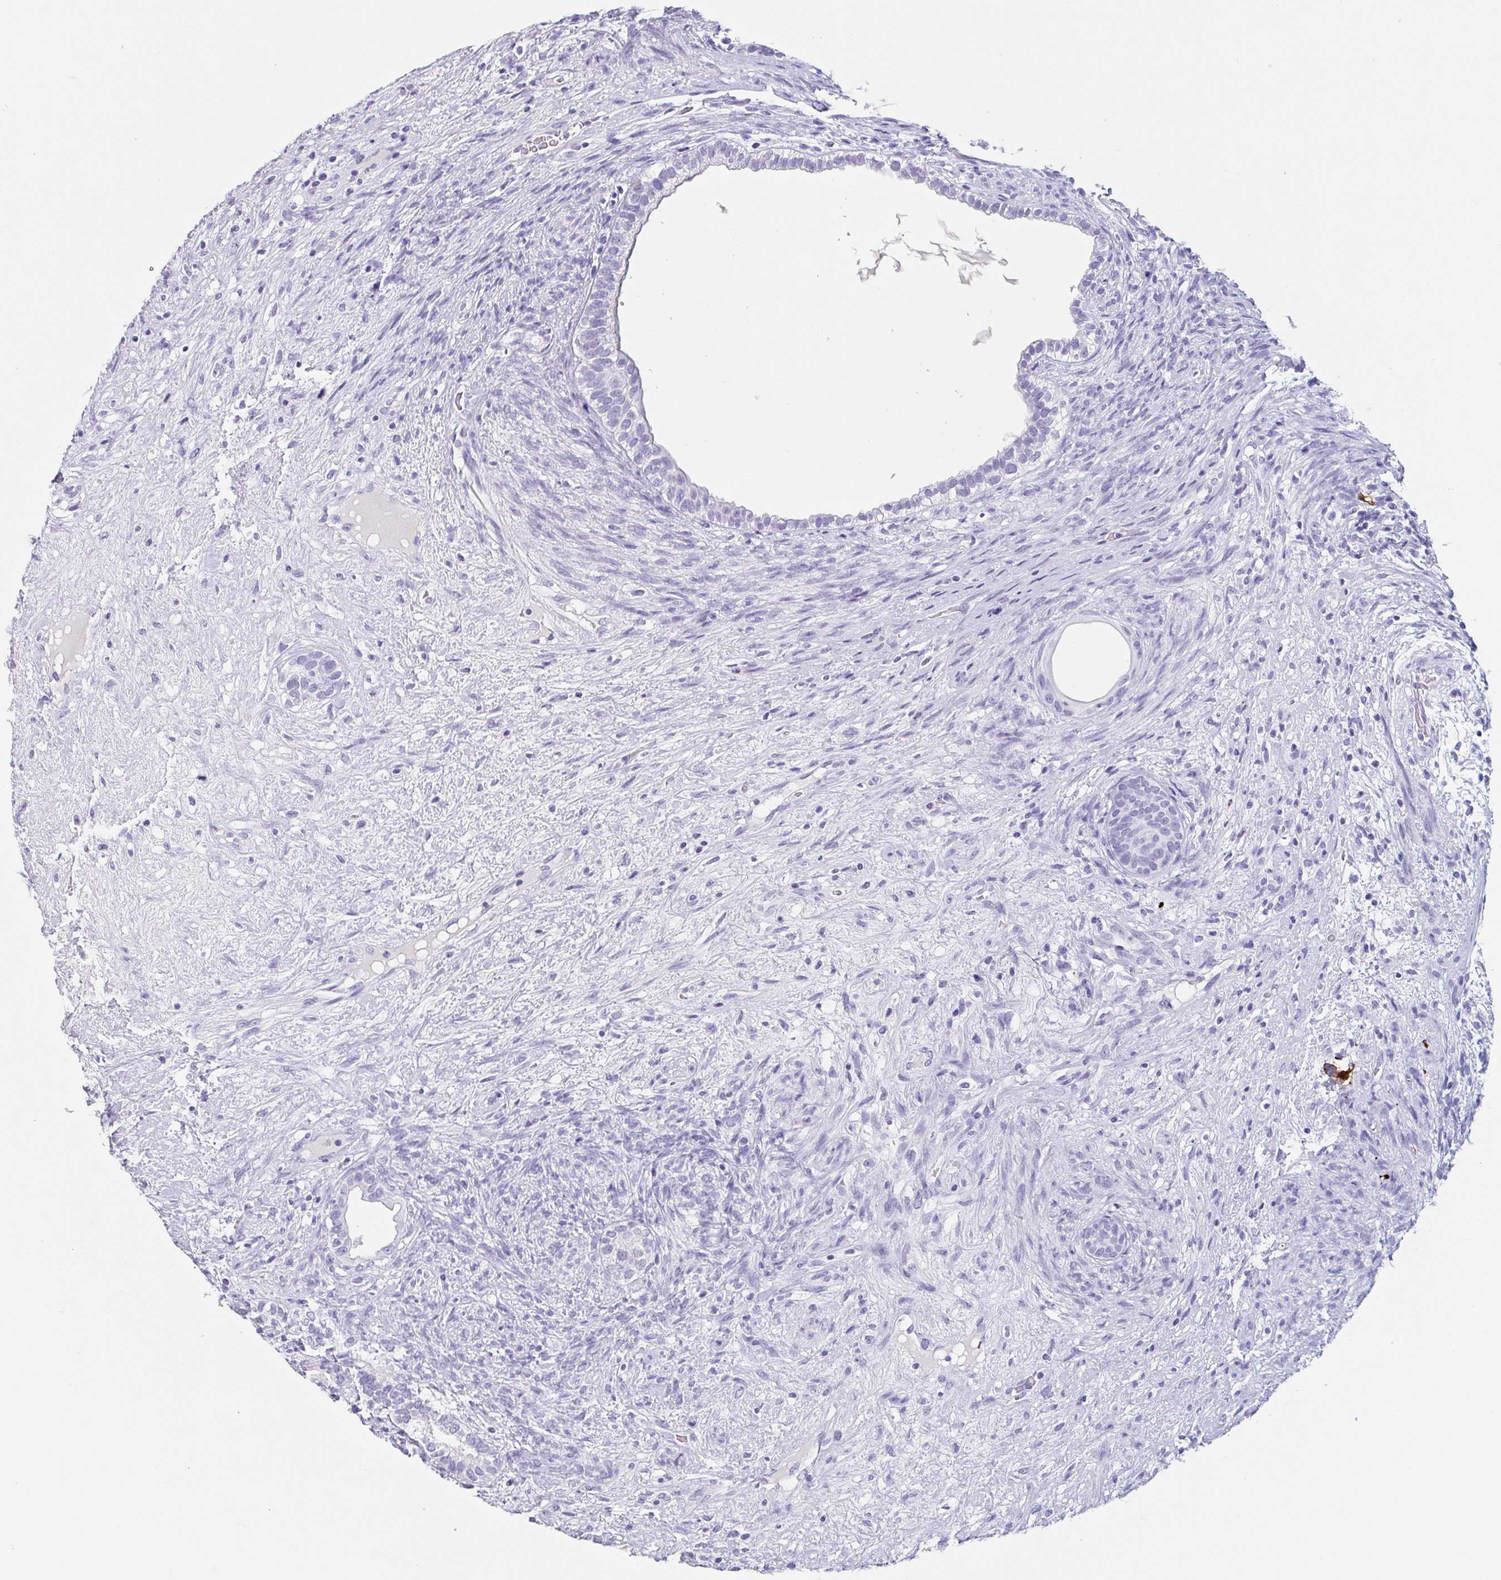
{"staining": {"intensity": "negative", "quantity": "none", "location": "none"}, "tissue": "testis cancer", "cell_type": "Tumor cells", "image_type": "cancer", "snomed": [{"axis": "morphology", "description": "Seminoma, NOS"}, {"axis": "morphology", "description": "Carcinoma, Embryonal, NOS"}, {"axis": "topography", "description": "Testis"}], "caption": "Immunohistochemical staining of human testis cancer reveals no significant expression in tumor cells. Brightfield microscopy of immunohistochemistry (IHC) stained with DAB (3,3'-diaminobenzidine) (brown) and hematoxylin (blue), captured at high magnification.", "gene": "EMC4", "patient": {"sex": "male", "age": 41}}